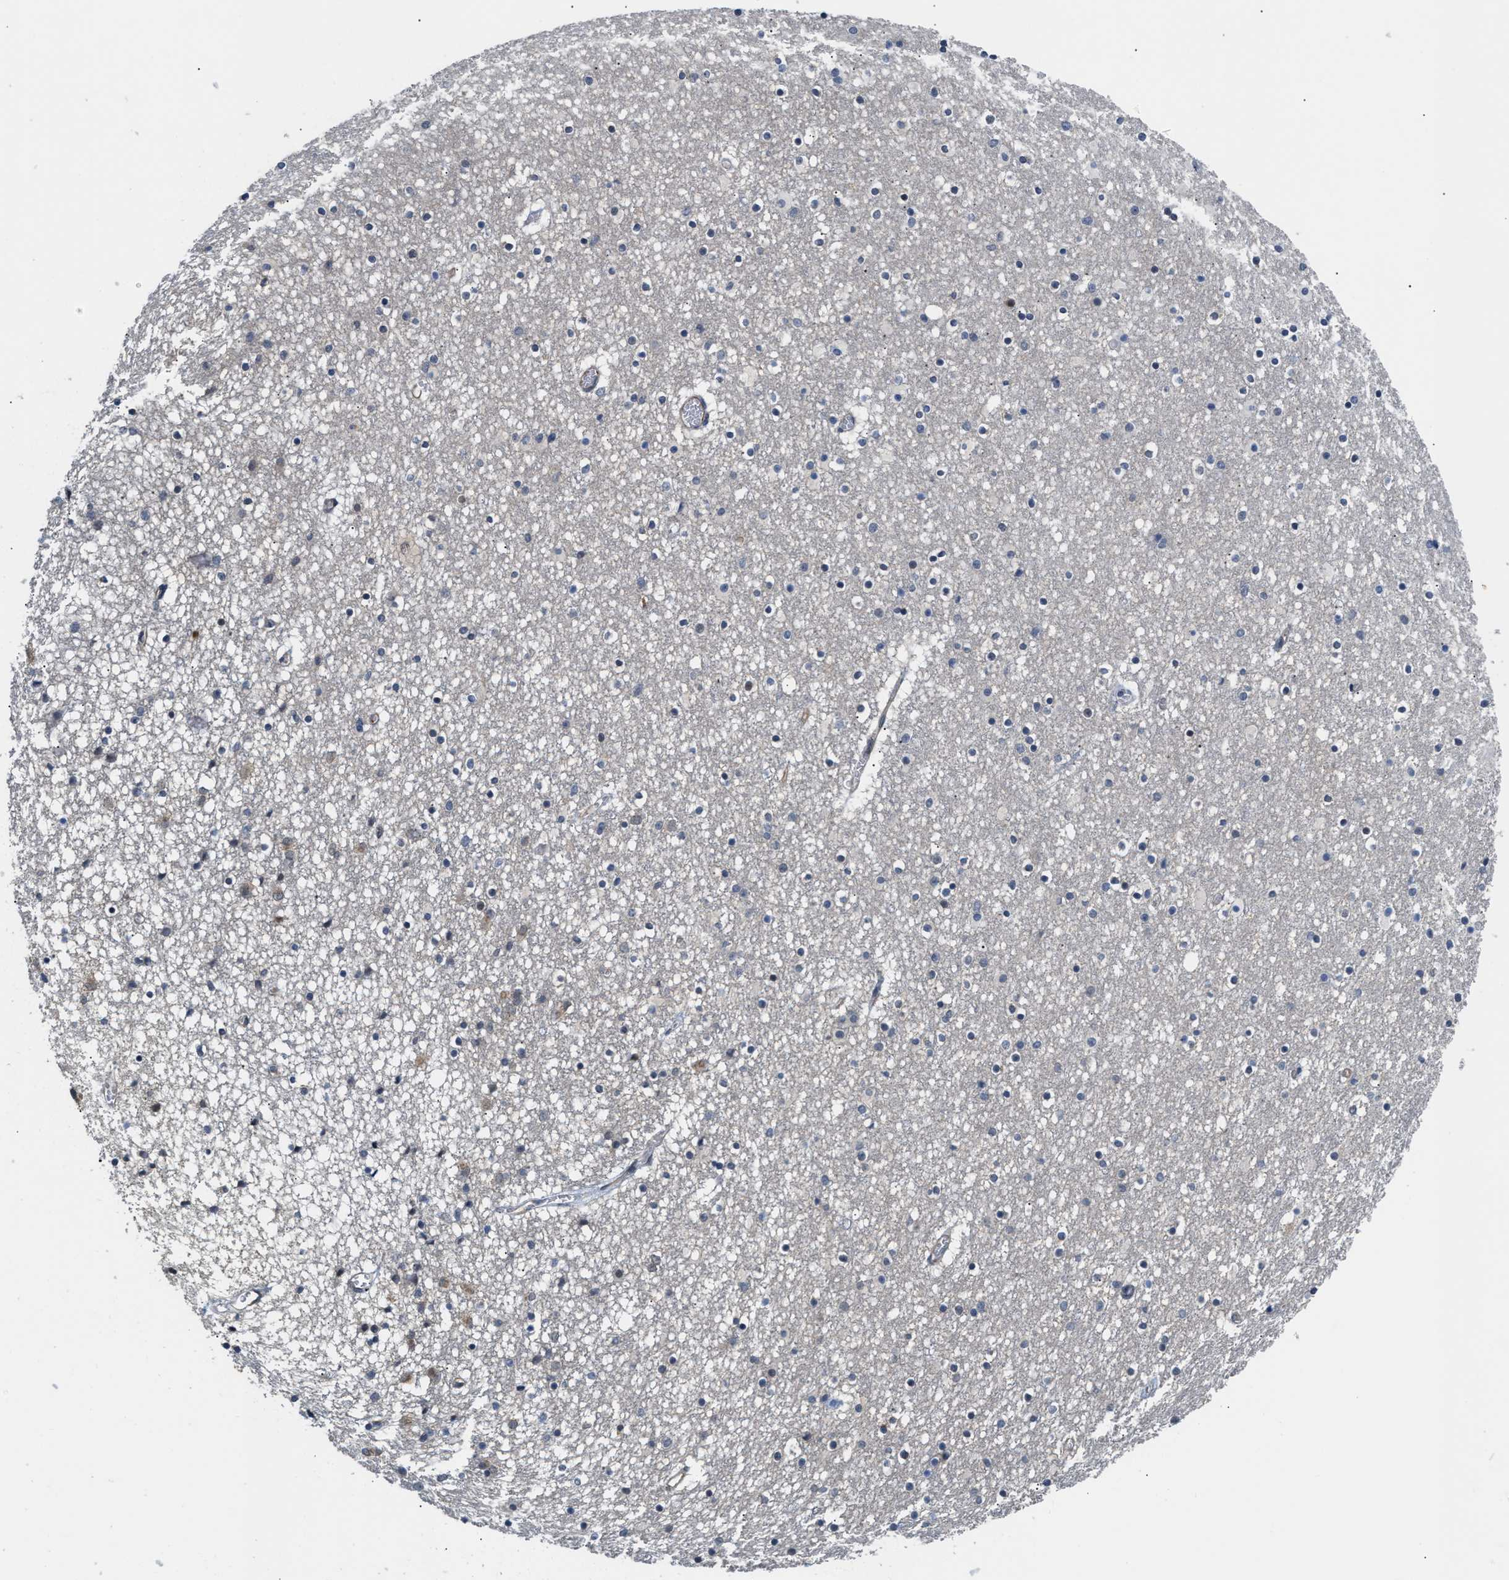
{"staining": {"intensity": "negative", "quantity": "none", "location": "none"}, "tissue": "caudate", "cell_type": "Glial cells", "image_type": "normal", "snomed": [{"axis": "morphology", "description": "Normal tissue, NOS"}, {"axis": "topography", "description": "Lateral ventricle wall"}], "caption": "The IHC photomicrograph has no significant staining in glial cells of caudate. (Brightfield microscopy of DAB (3,3'-diaminobenzidine) immunohistochemistry (IHC) at high magnification).", "gene": "PPM1H", "patient": {"sex": "male", "age": 45}}